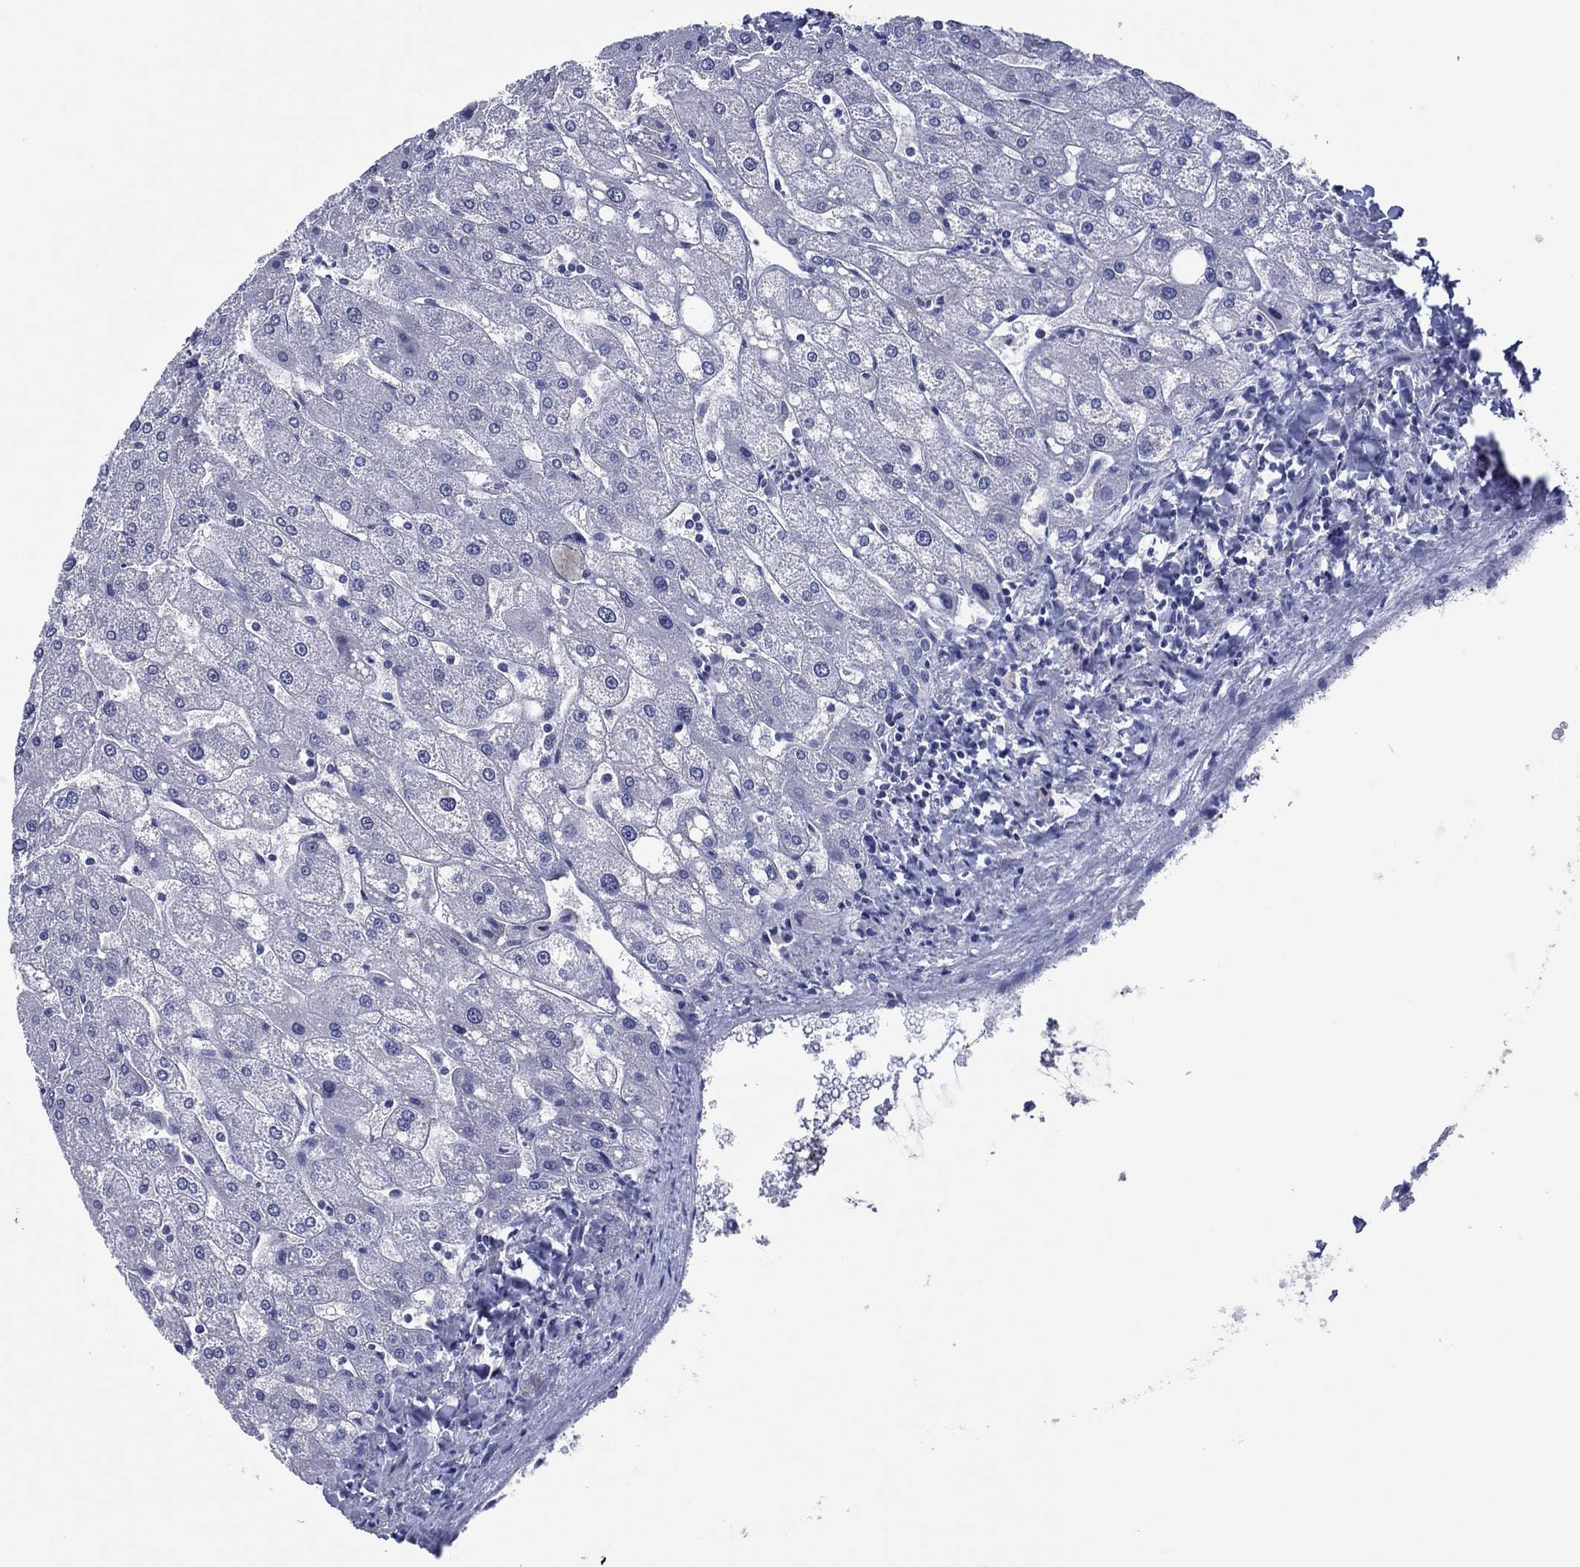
{"staining": {"intensity": "negative", "quantity": "none", "location": "none"}, "tissue": "liver", "cell_type": "Cholangiocytes", "image_type": "normal", "snomed": [{"axis": "morphology", "description": "Normal tissue, NOS"}, {"axis": "topography", "description": "Liver"}], "caption": "Cholangiocytes show no significant expression in benign liver. (DAB IHC, high magnification).", "gene": "TRIM31", "patient": {"sex": "male", "age": 67}}